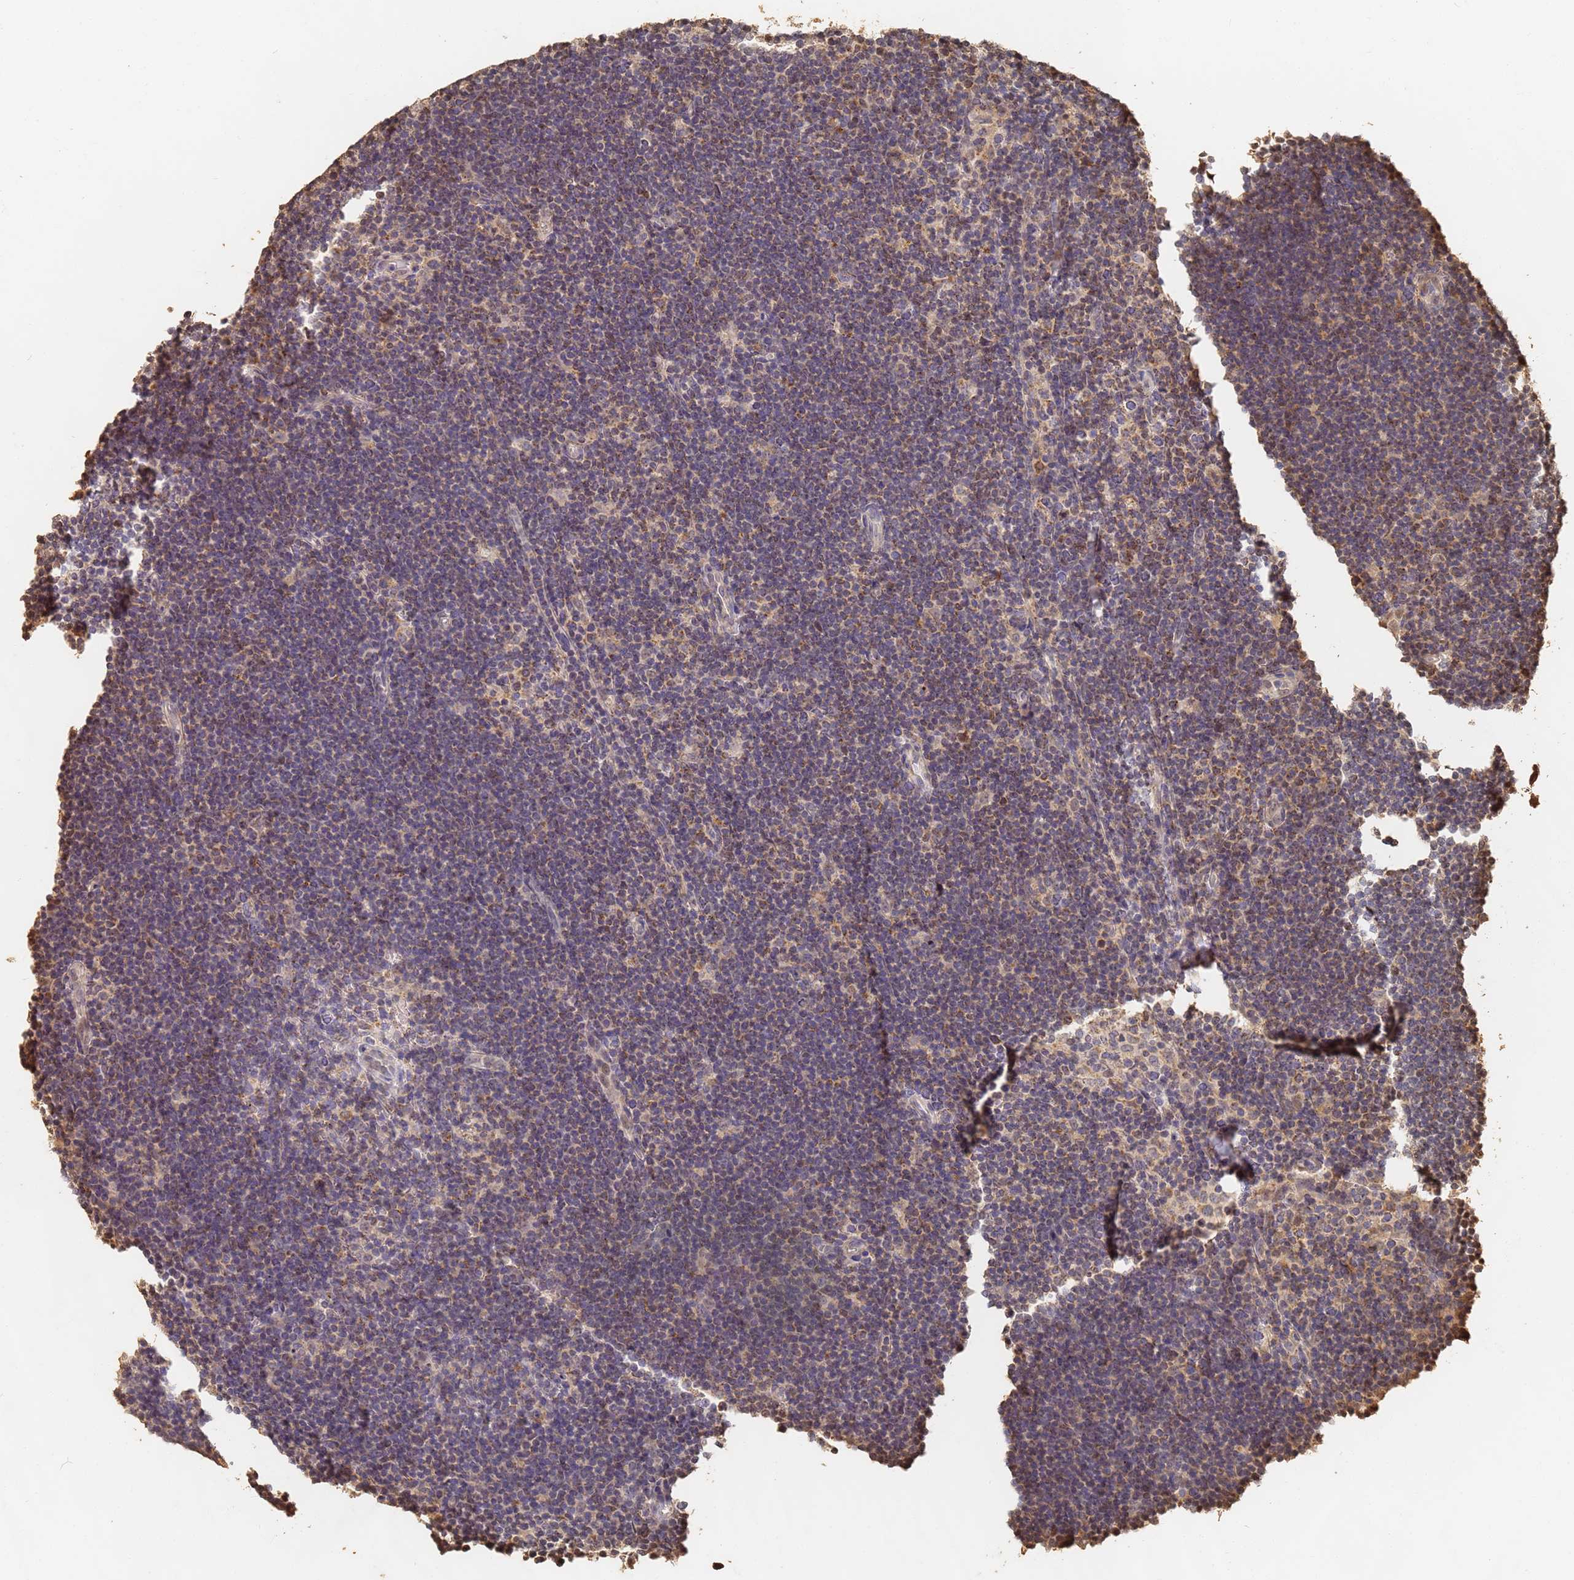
{"staining": {"intensity": "weak", "quantity": "<25%", "location": "cytoplasmic/membranous"}, "tissue": "lymphoma", "cell_type": "Tumor cells", "image_type": "cancer", "snomed": [{"axis": "morphology", "description": "Hodgkin's disease, NOS"}, {"axis": "topography", "description": "Lymph node"}], "caption": "Immunohistochemistry (IHC) photomicrograph of human lymphoma stained for a protein (brown), which displays no staining in tumor cells.", "gene": "JAK2", "patient": {"sex": "female", "age": 57}}